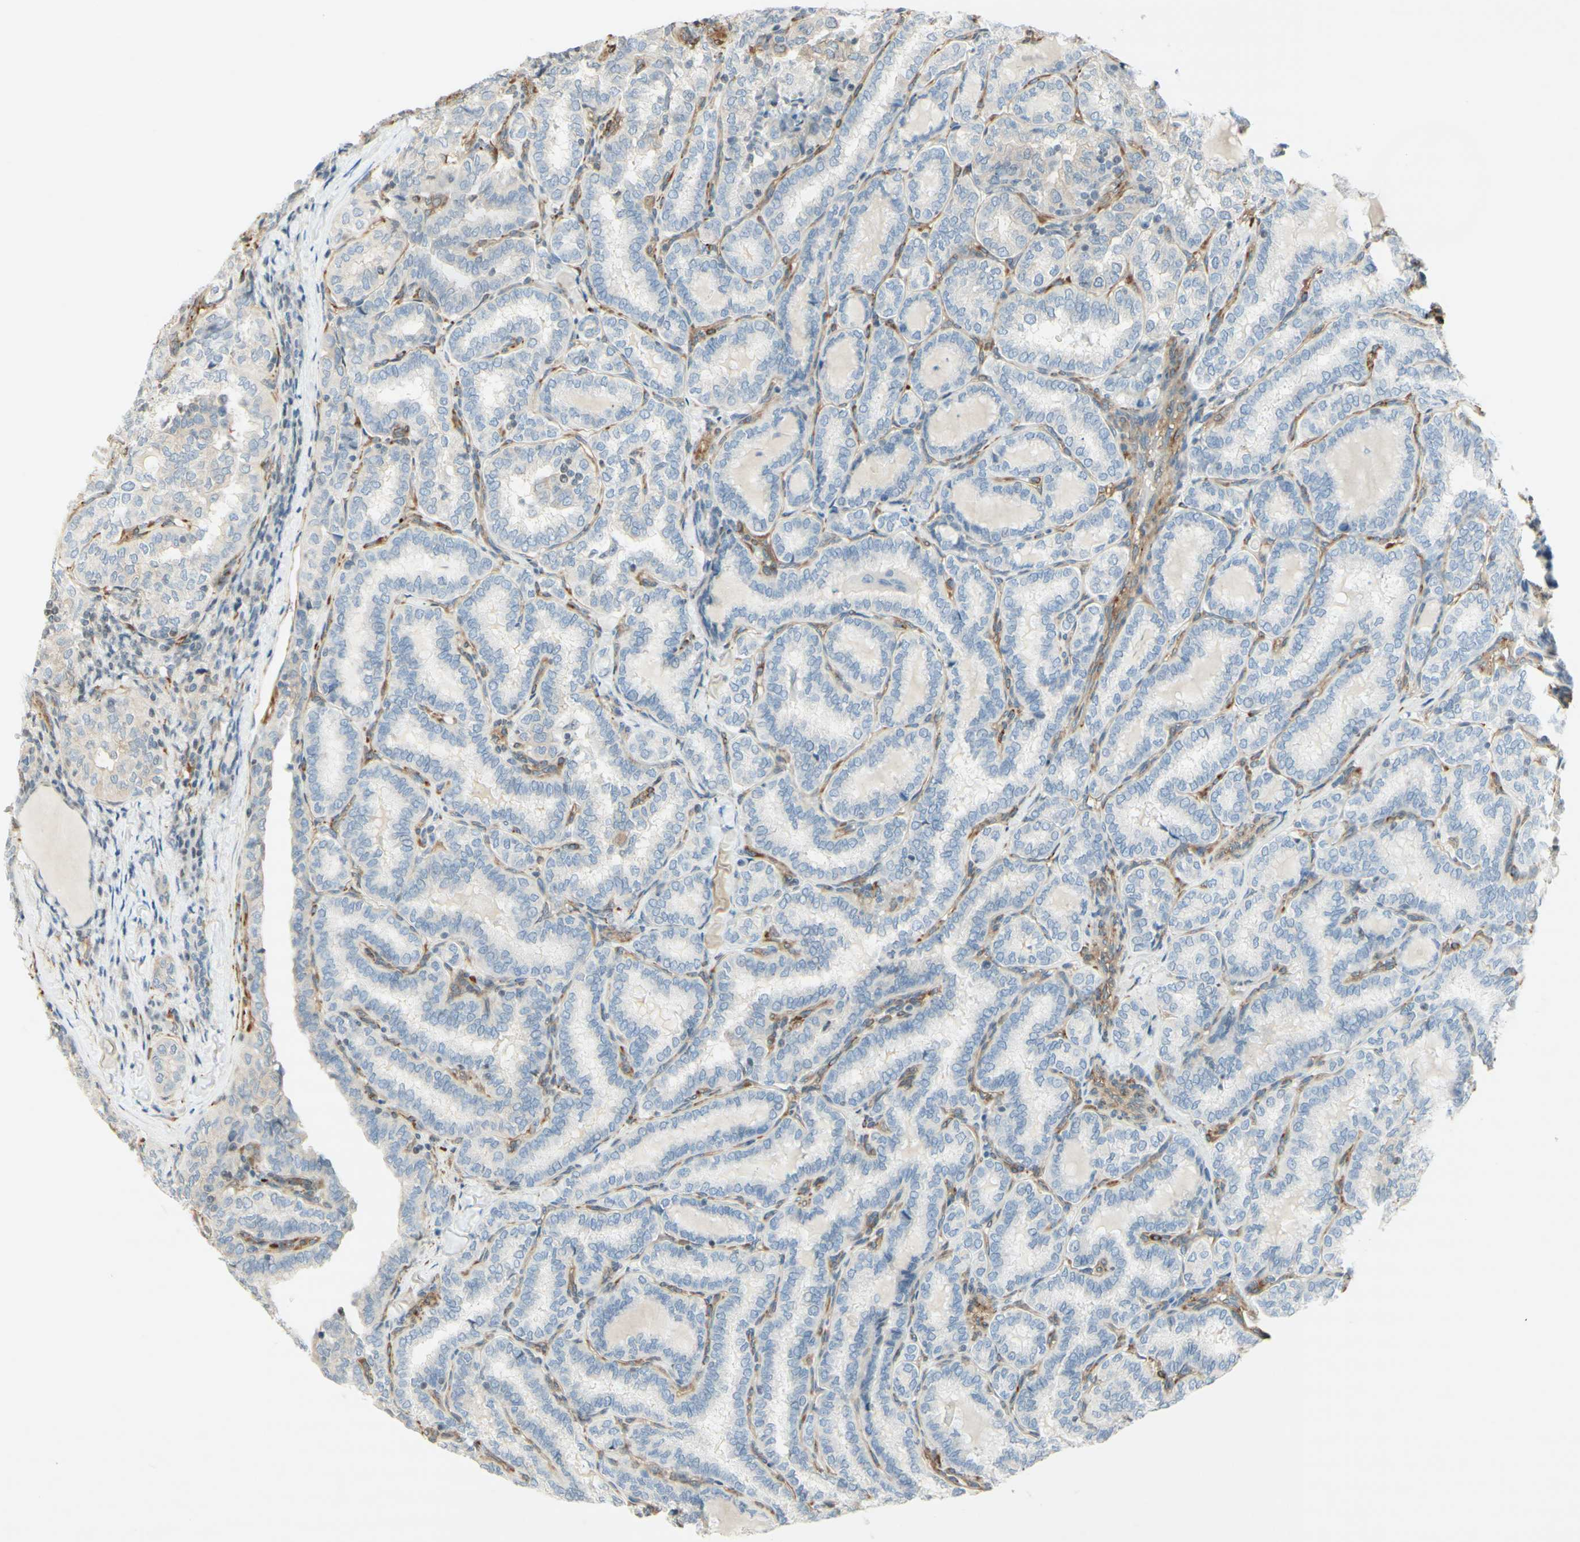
{"staining": {"intensity": "negative", "quantity": "none", "location": "none"}, "tissue": "thyroid cancer", "cell_type": "Tumor cells", "image_type": "cancer", "snomed": [{"axis": "morphology", "description": "Normal tissue, NOS"}, {"axis": "morphology", "description": "Papillary adenocarcinoma, NOS"}, {"axis": "topography", "description": "Thyroid gland"}], "caption": "Tumor cells are negative for brown protein staining in thyroid cancer.", "gene": "MAP1B", "patient": {"sex": "female", "age": 30}}